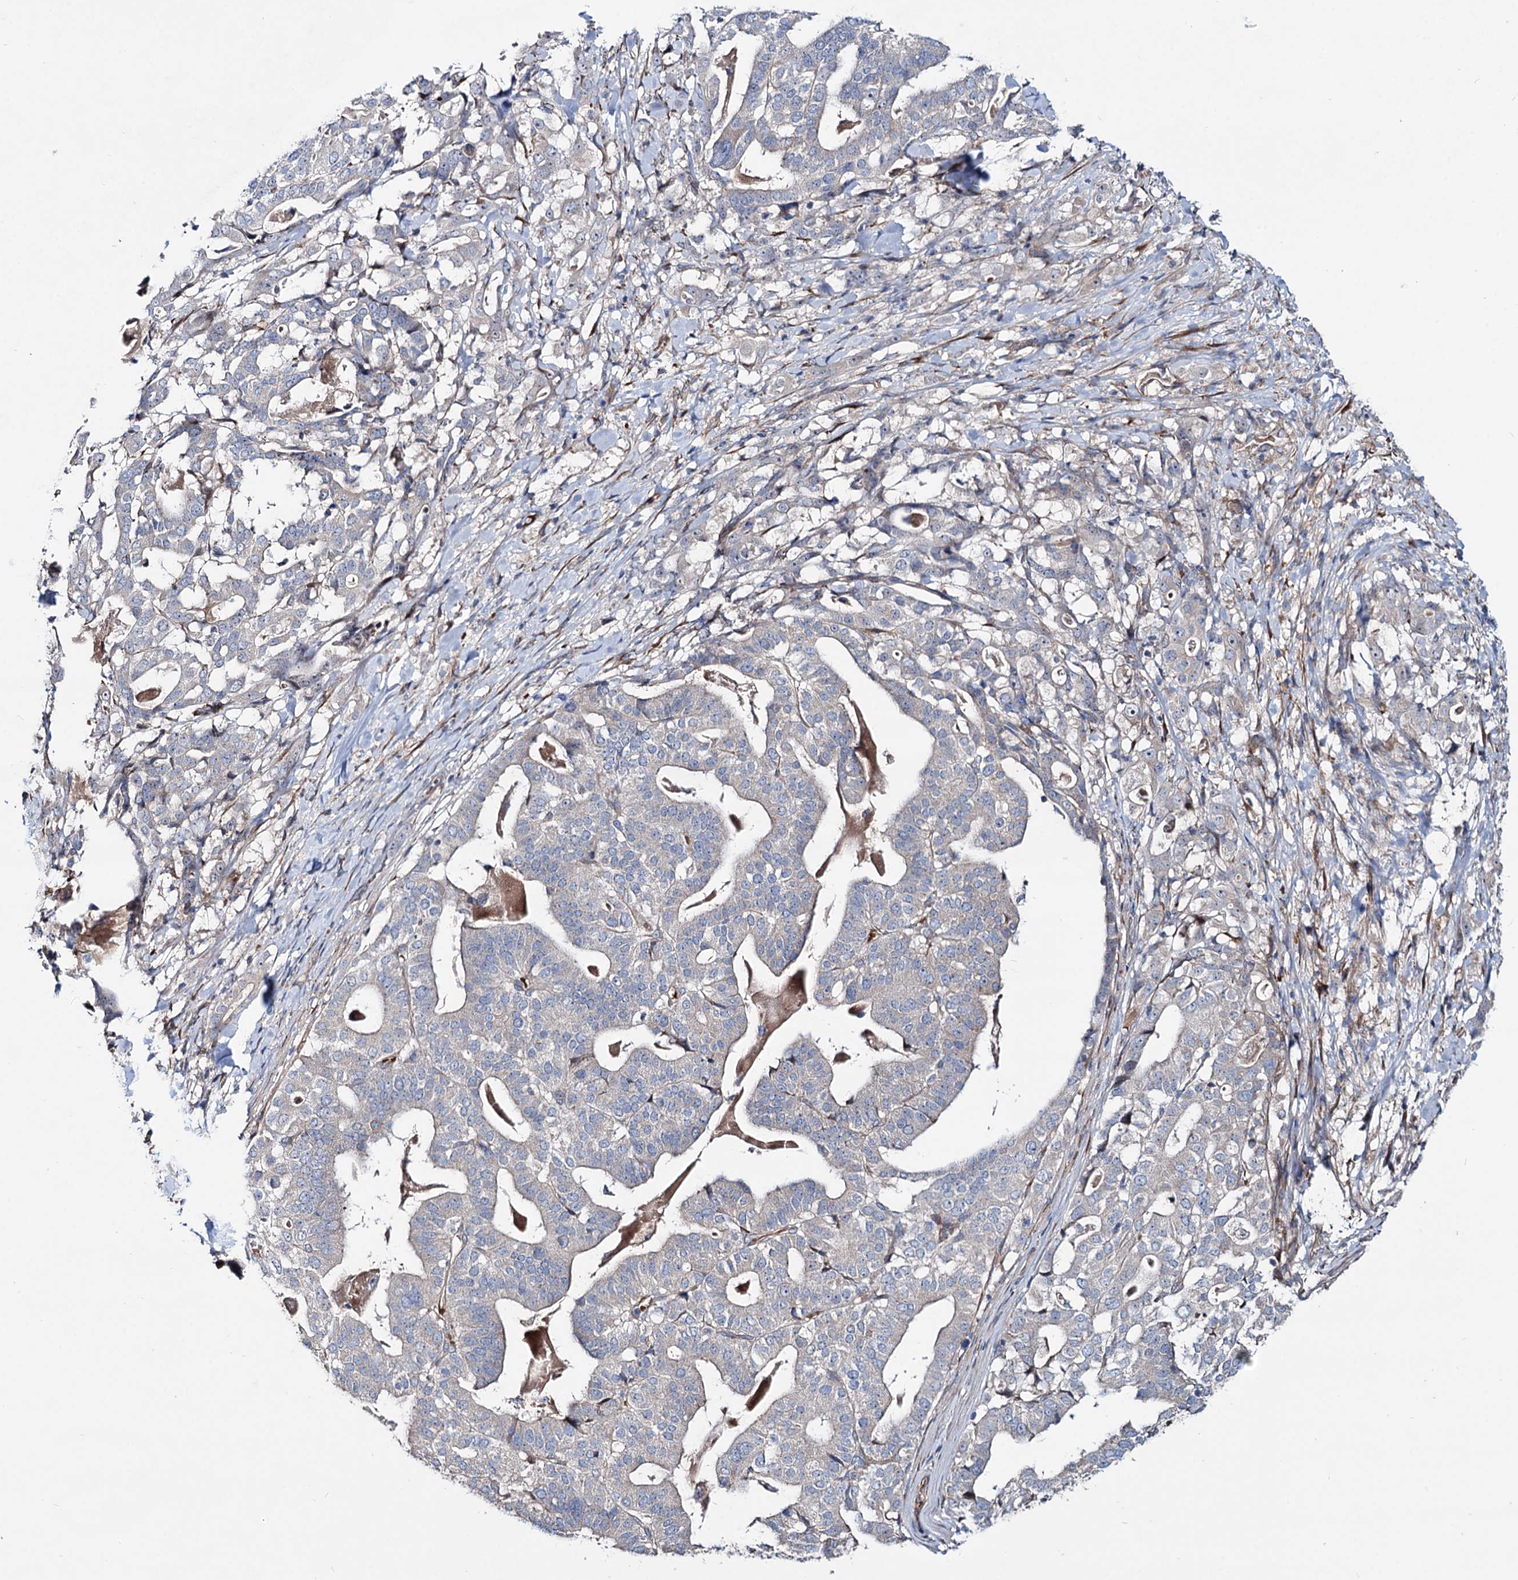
{"staining": {"intensity": "weak", "quantity": "<25%", "location": "cytoplasmic/membranous"}, "tissue": "stomach cancer", "cell_type": "Tumor cells", "image_type": "cancer", "snomed": [{"axis": "morphology", "description": "Adenocarcinoma, NOS"}, {"axis": "topography", "description": "Stomach"}], "caption": "High power microscopy micrograph of an immunohistochemistry (IHC) micrograph of stomach cancer (adenocarcinoma), revealing no significant staining in tumor cells.", "gene": "PTDSS2", "patient": {"sex": "male", "age": 48}}